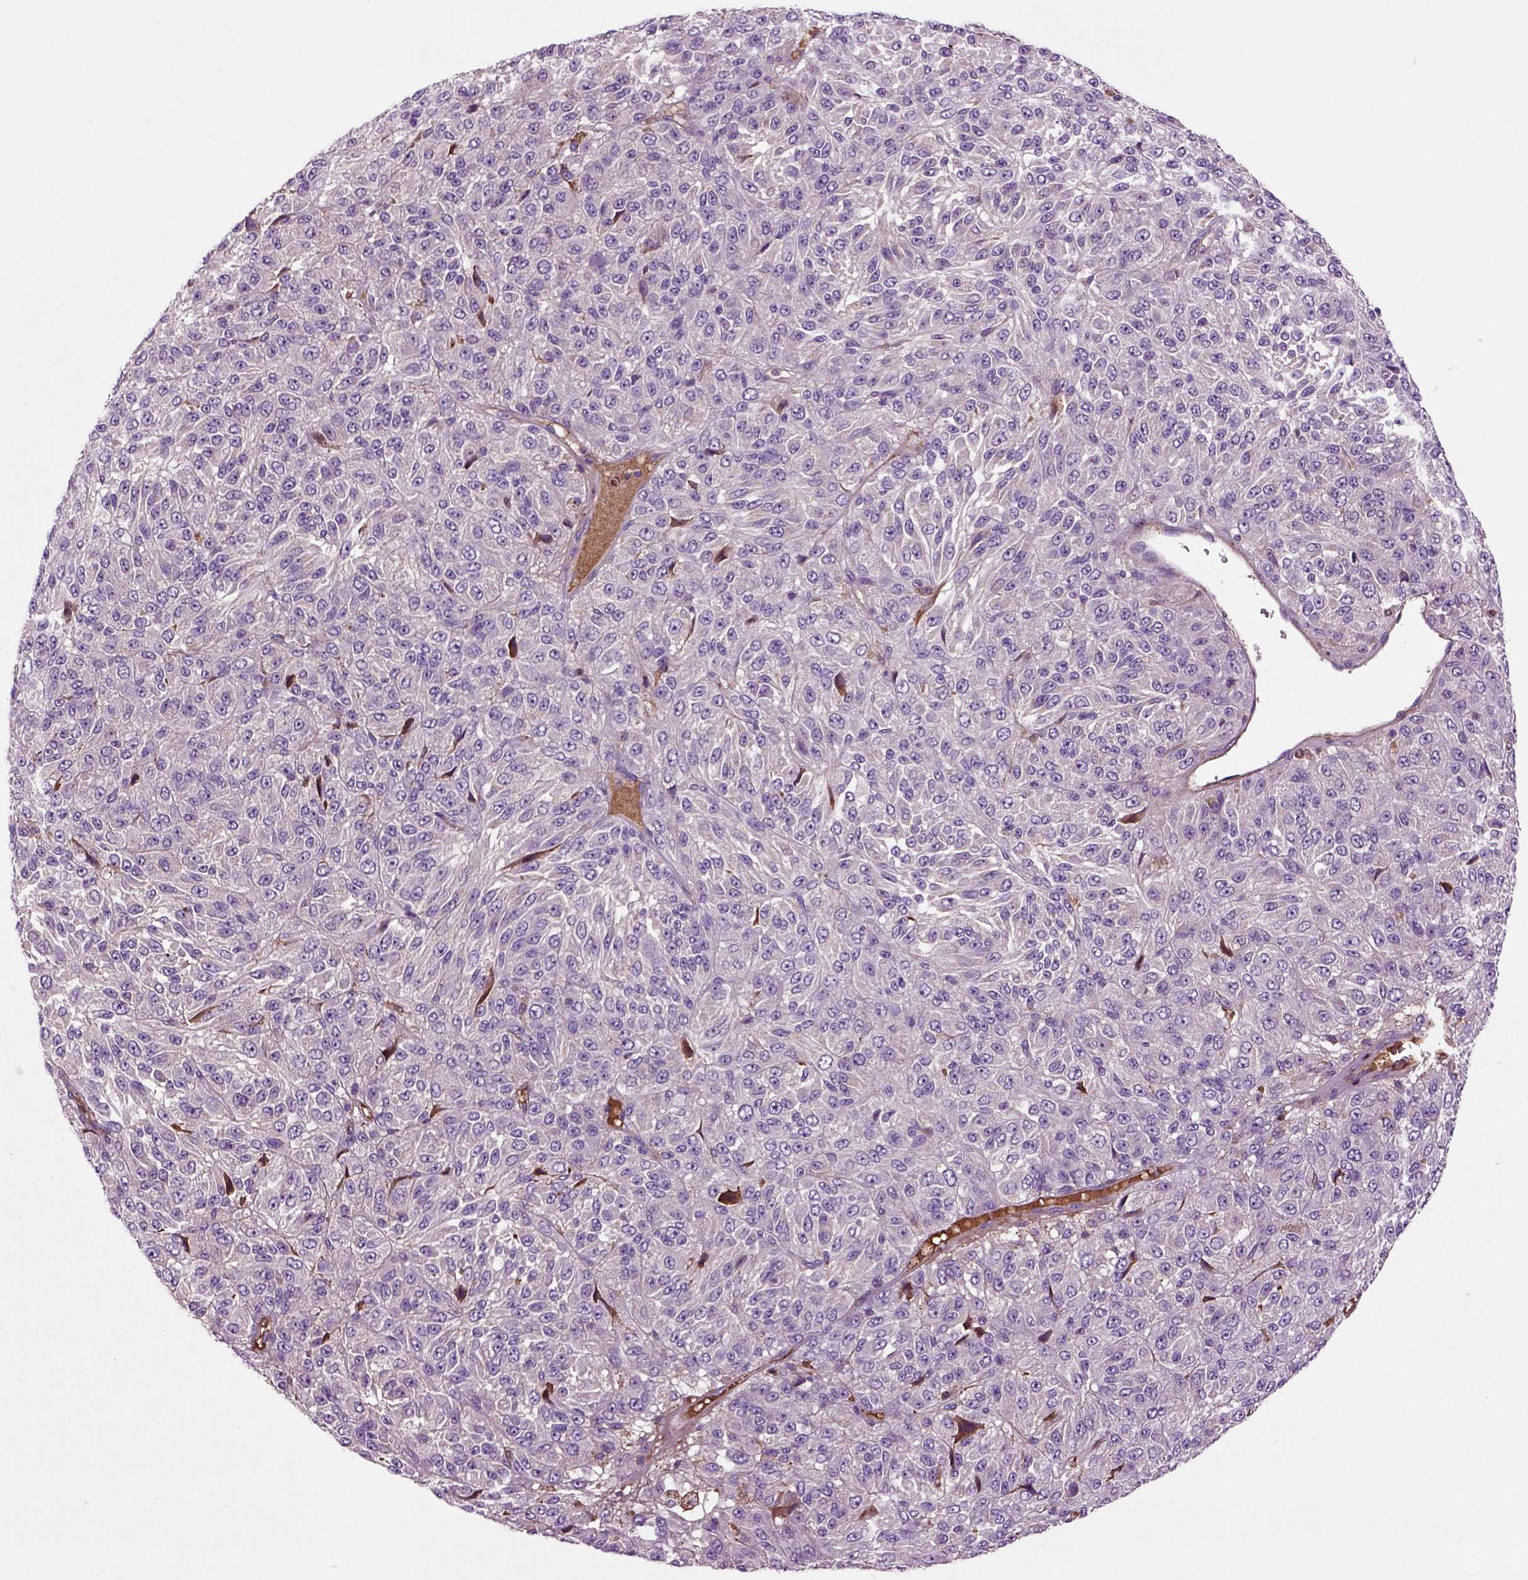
{"staining": {"intensity": "negative", "quantity": "none", "location": "none"}, "tissue": "melanoma", "cell_type": "Tumor cells", "image_type": "cancer", "snomed": [{"axis": "morphology", "description": "Malignant melanoma, Metastatic site"}, {"axis": "topography", "description": "Brain"}], "caption": "Protein analysis of melanoma demonstrates no significant staining in tumor cells. (DAB (3,3'-diaminobenzidine) immunohistochemistry, high magnification).", "gene": "SPON1", "patient": {"sex": "female", "age": 56}}